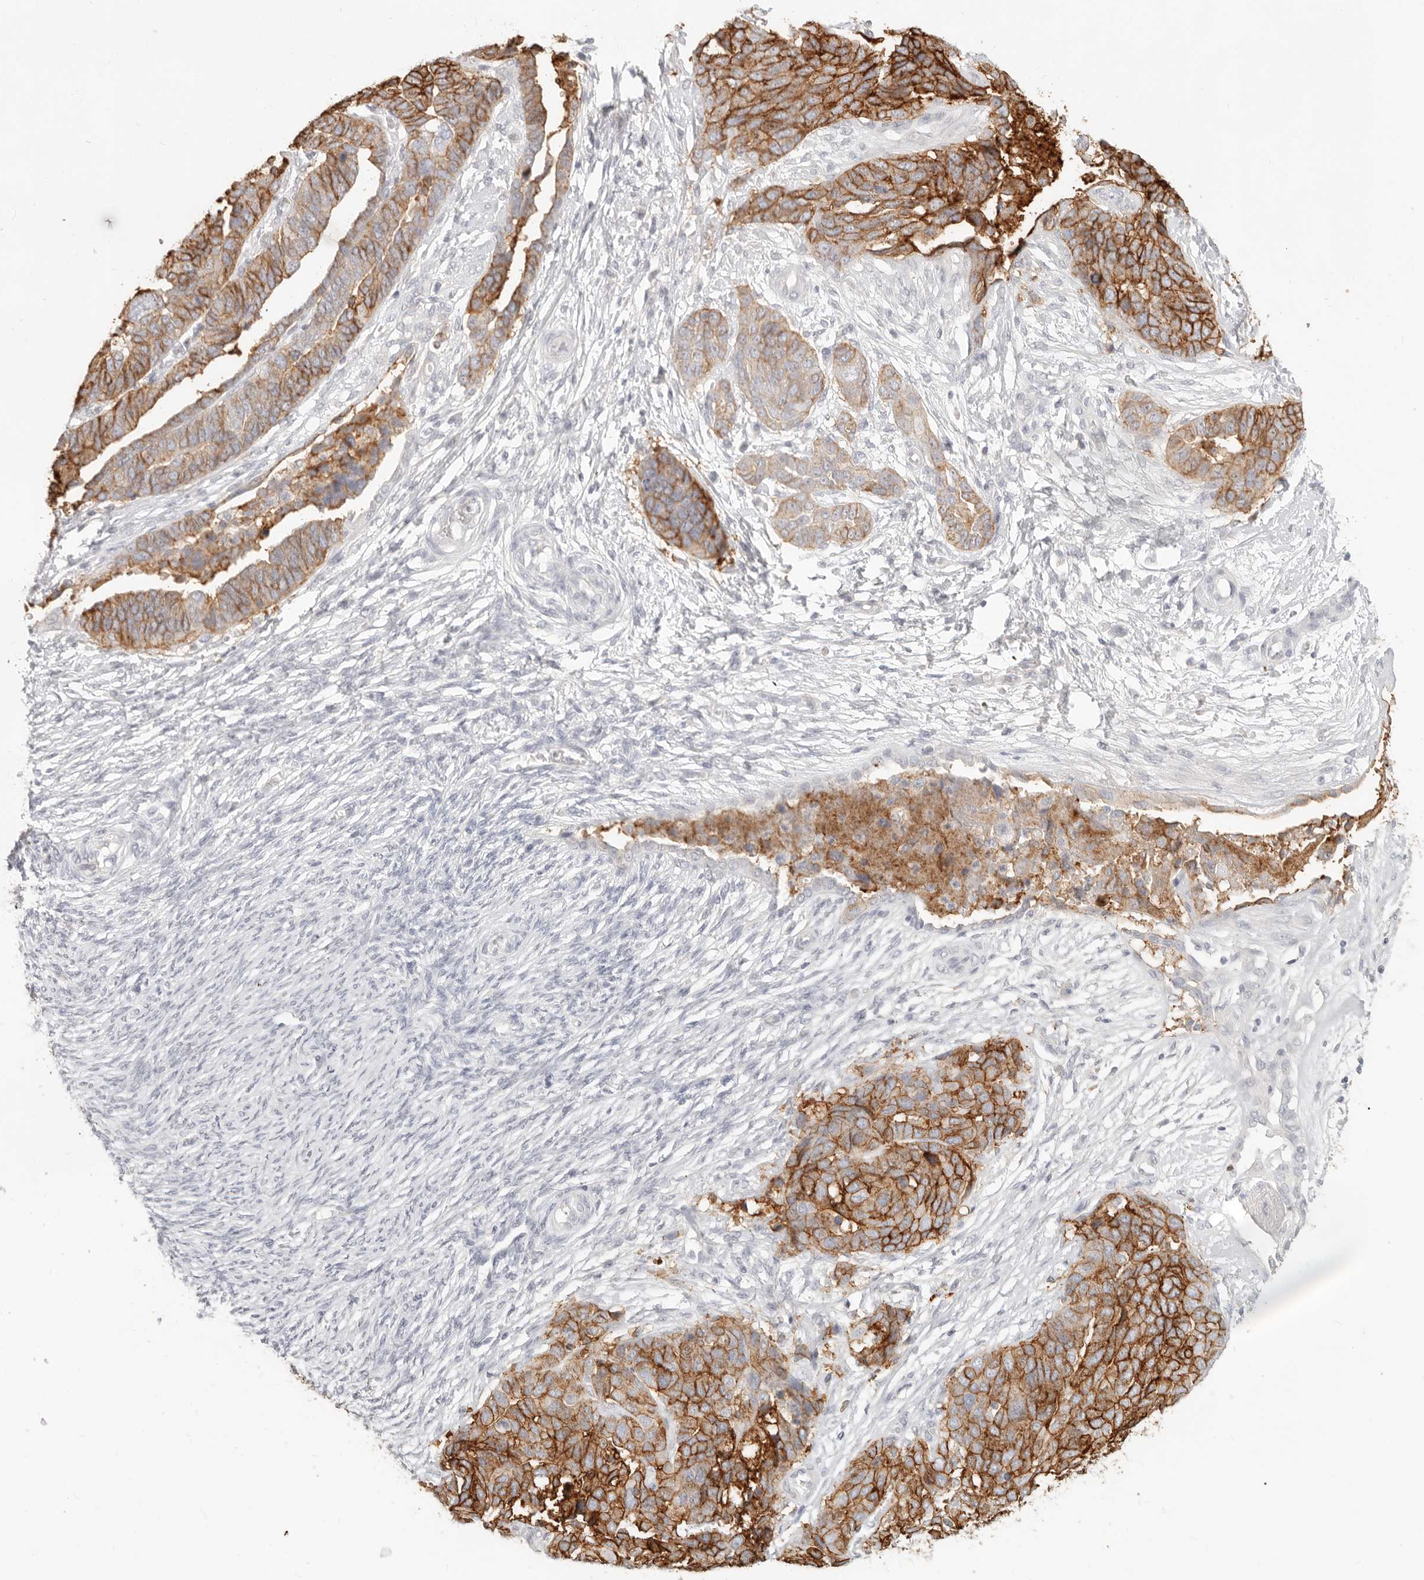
{"staining": {"intensity": "moderate", "quantity": ">75%", "location": "cytoplasmic/membranous"}, "tissue": "ovarian cancer", "cell_type": "Tumor cells", "image_type": "cancer", "snomed": [{"axis": "morphology", "description": "Cystadenocarcinoma, serous, NOS"}, {"axis": "topography", "description": "Ovary"}], "caption": "High-power microscopy captured an IHC histopathology image of ovarian cancer (serous cystadenocarcinoma), revealing moderate cytoplasmic/membranous expression in about >75% of tumor cells. (Brightfield microscopy of DAB IHC at high magnification).", "gene": "EPCAM", "patient": {"sex": "female", "age": 44}}